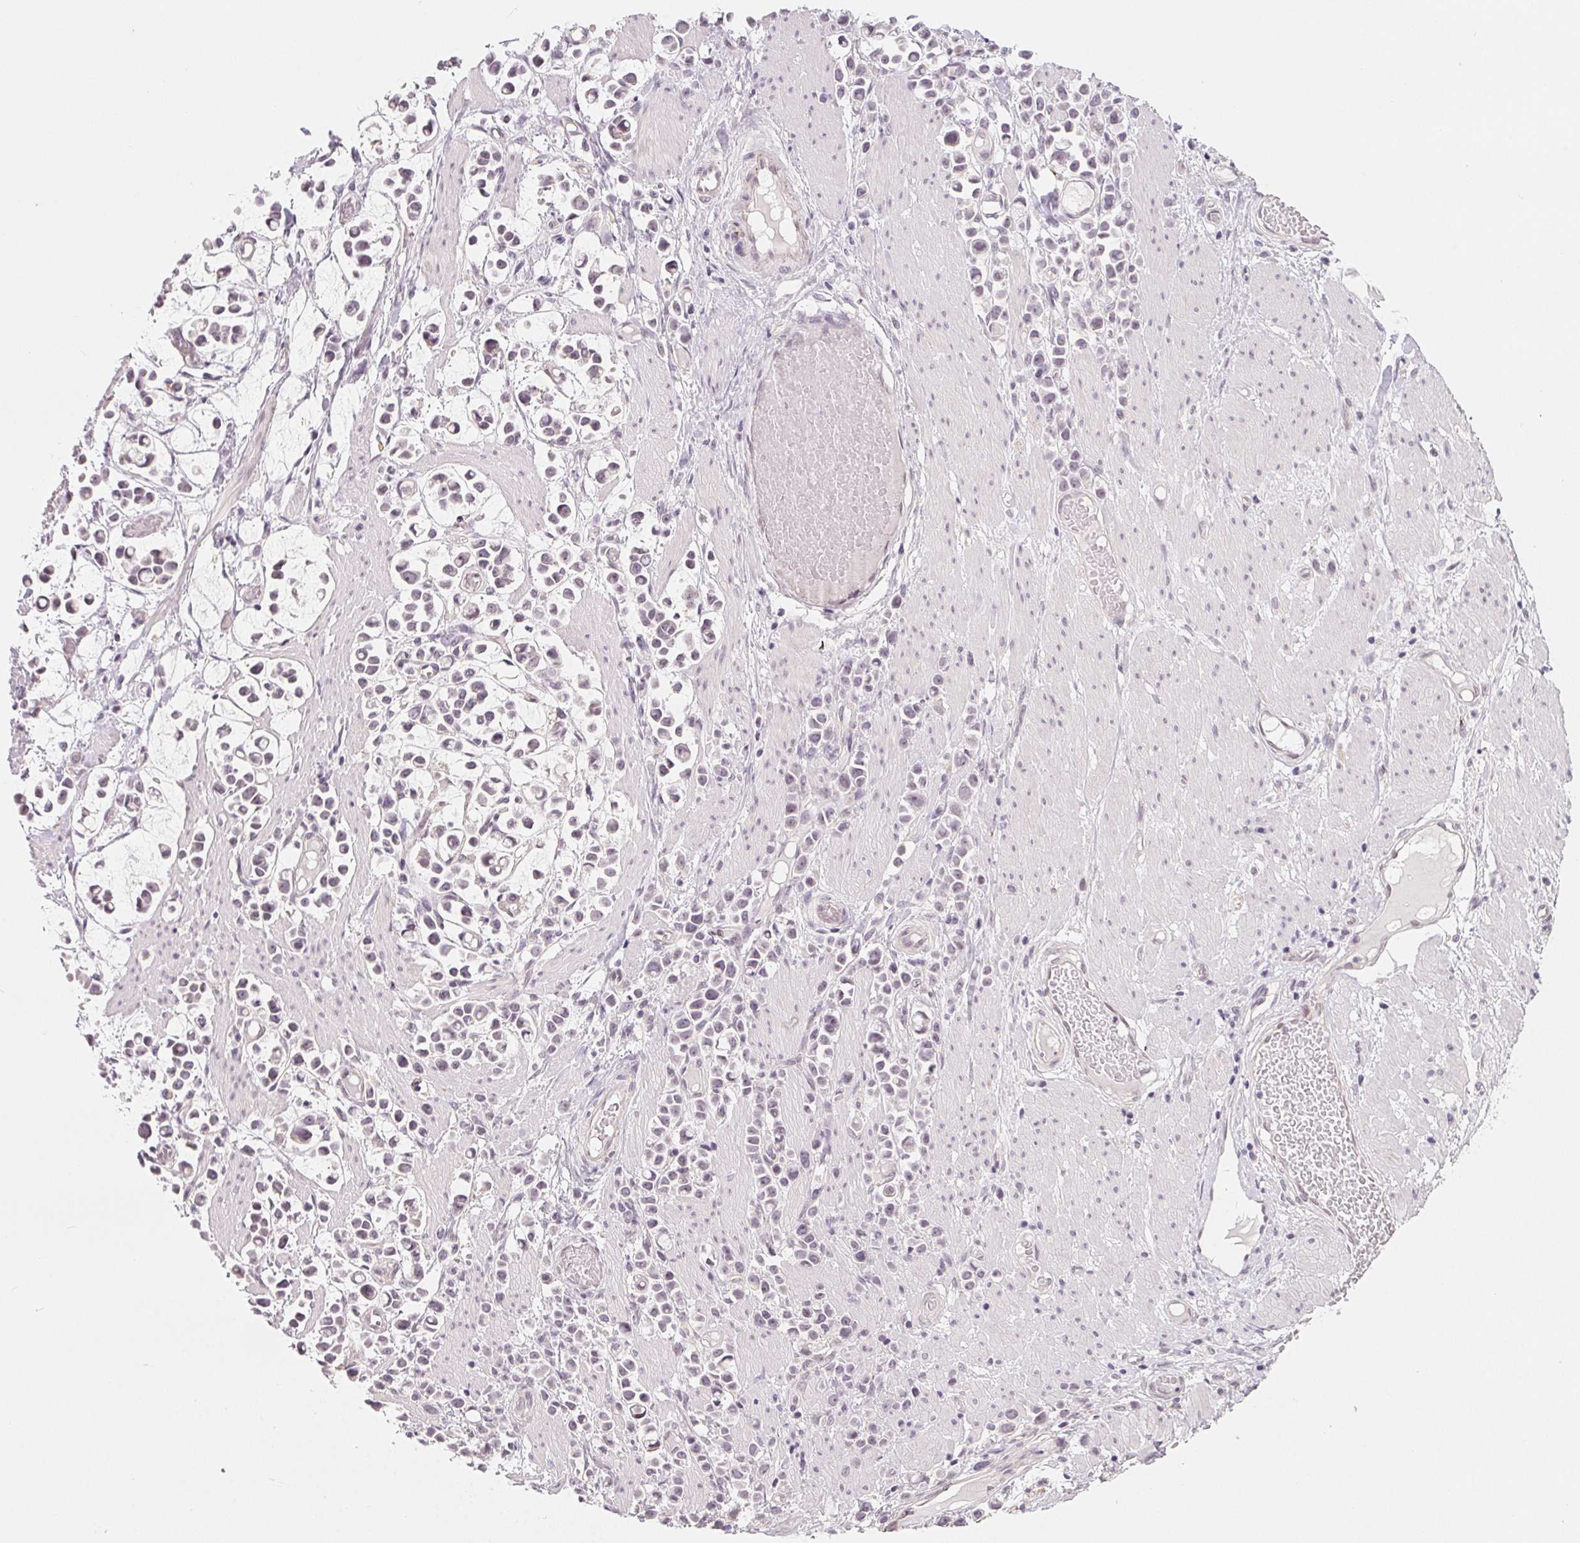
{"staining": {"intensity": "negative", "quantity": "none", "location": "none"}, "tissue": "stomach cancer", "cell_type": "Tumor cells", "image_type": "cancer", "snomed": [{"axis": "morphology", "description": "Adenocarcinoma, NOS"}, {"axis": "topography", "description": "Stomach"}], "caption": "Immunohistochemistry (IHC) micrograph of human stomach cancer (adenocarcinoma) stained for a protein (brown), which shows no expression in tumor cells.", "gene": "CFC1", "patient": {"sex": "male", "age": 82}}